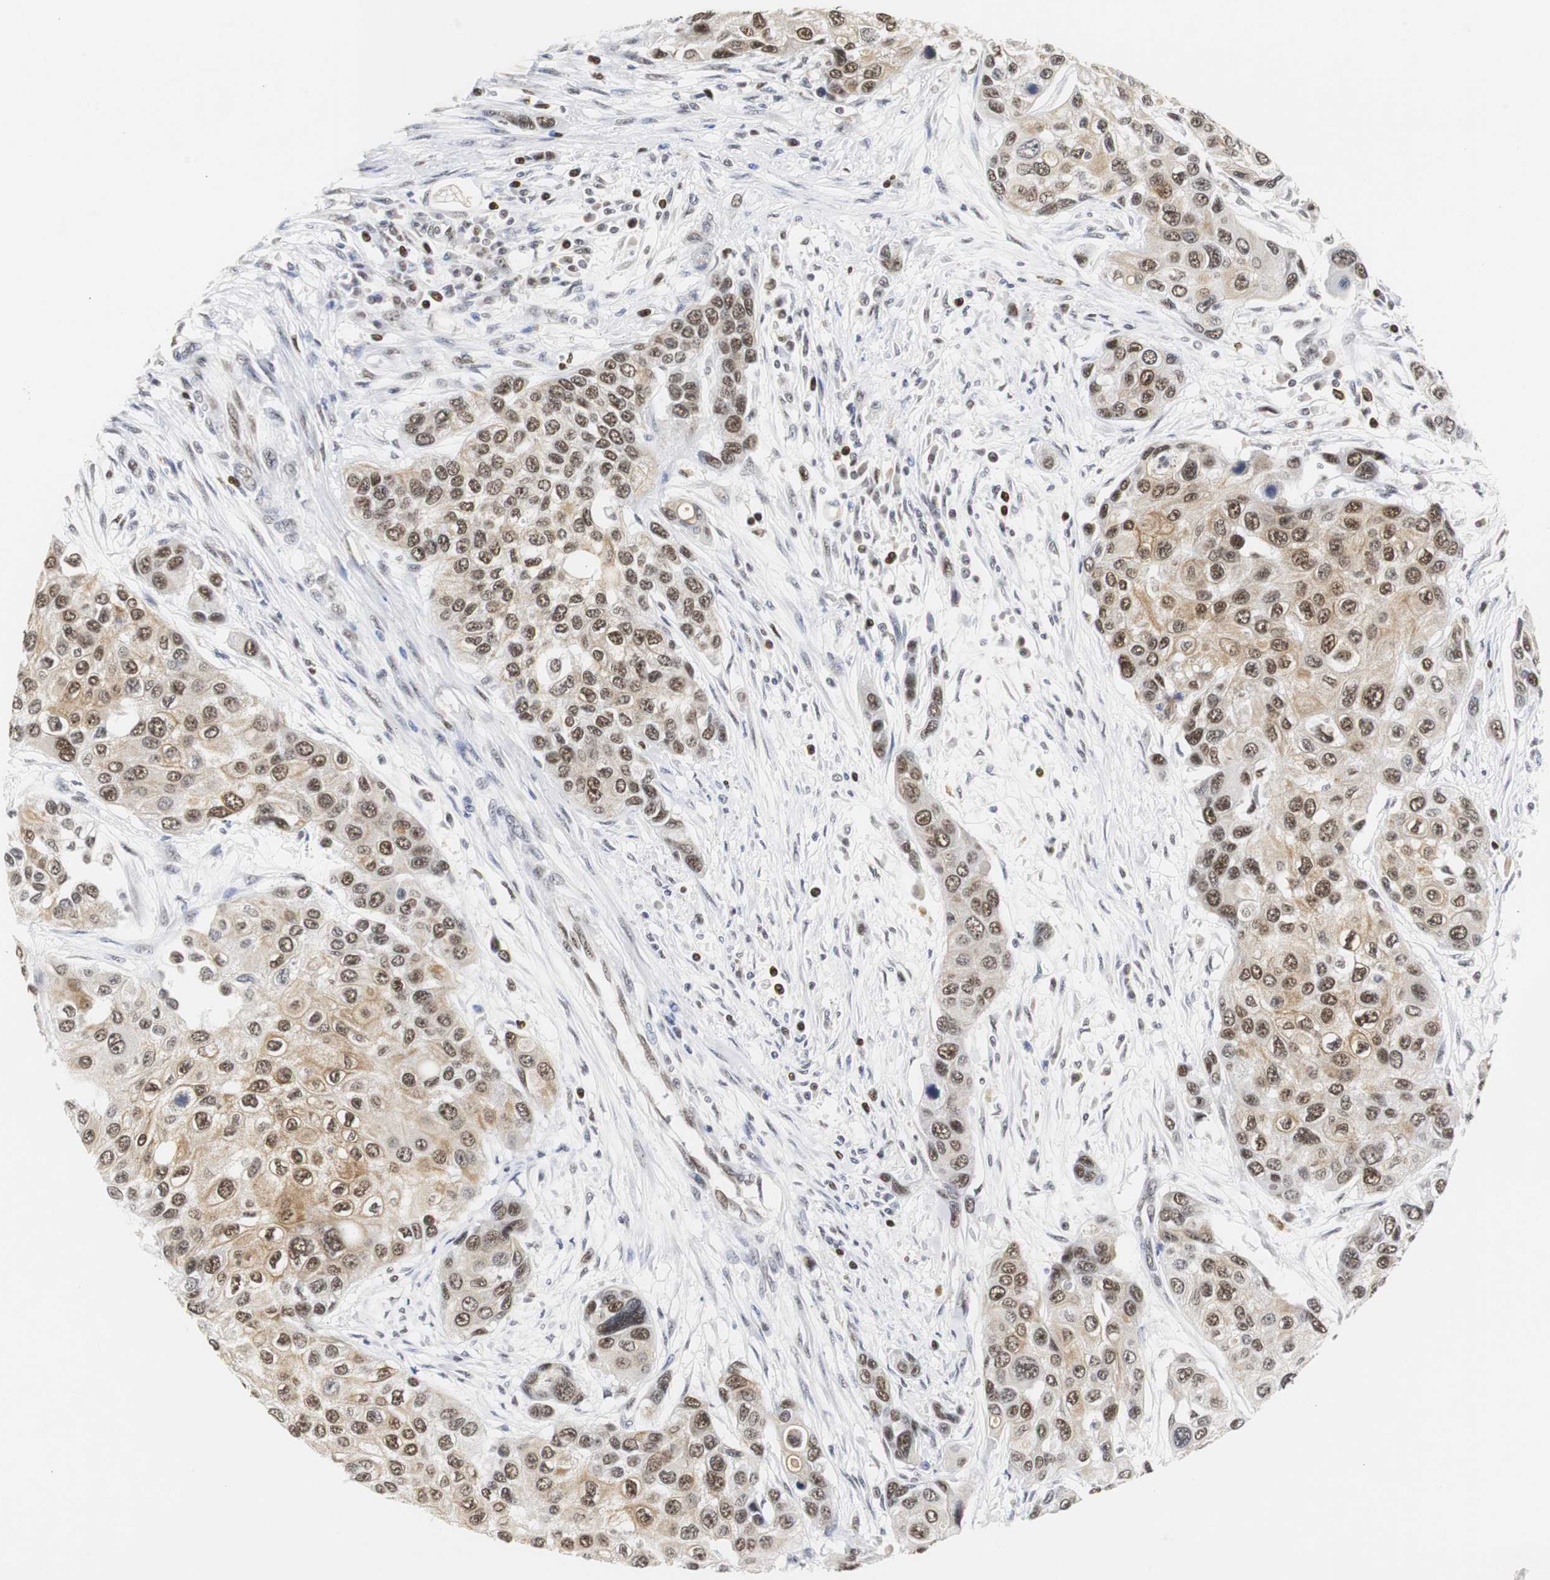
{"staining": {"intensity": "strong", "quantity": ">75%", "location": "nuclear"}, "tissue": "urothelial cancer", "cell_type": "Tumor cells", "image_type": "cancer", "snomed": [{"axis": "morphology", "description": "Urothelial carcinoma, High grade"}, {"axis": "topography", "description": "Urinary bladder"}], "caption": "This image demonstrates immunohistochemistry staining of urothelial cancer, with high strong nuclear expression in about >75% of tumor cells.", "gene": "ZFC3H1", "patient": {"sex": "female", "age": 56}}